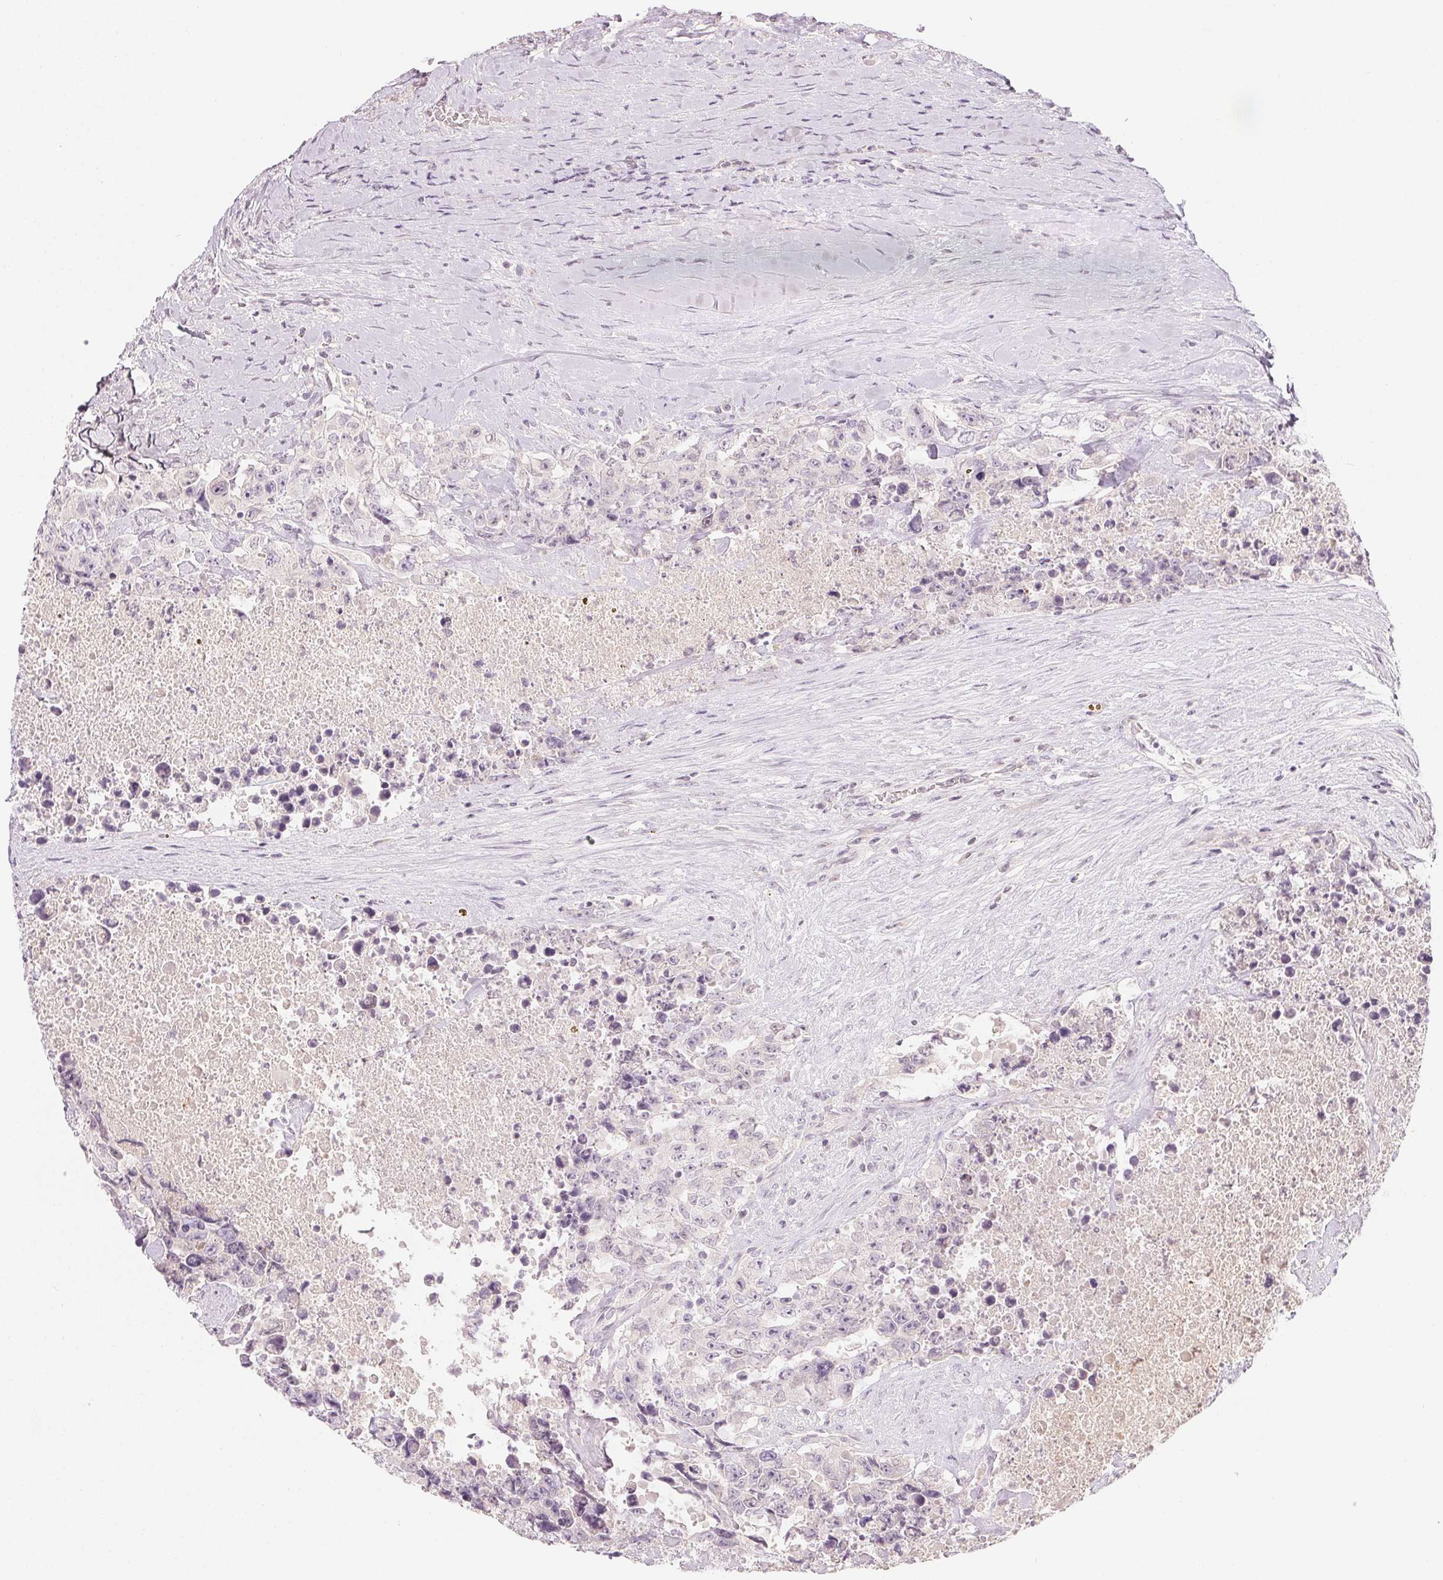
{"staining": {"intensity": "negative", "quantity": "none", "location": "none"}, "tissue": "testis cancer", "cell_type": "Tumor cells", "image_type": "cancer", "snomed": [{"axis": "morphology", "description": "Carcinoma, Embryonal, NOS"}, {"axis": "topography", "description": "Testis"}], "caption": "IHC image of neoplastic tissue: human testis embryonal carcinoma stained with DAB shows no significant protein positivity in tumor cells.", "gene": "AFM", "patient": {"sex": "male", "age": 24}}